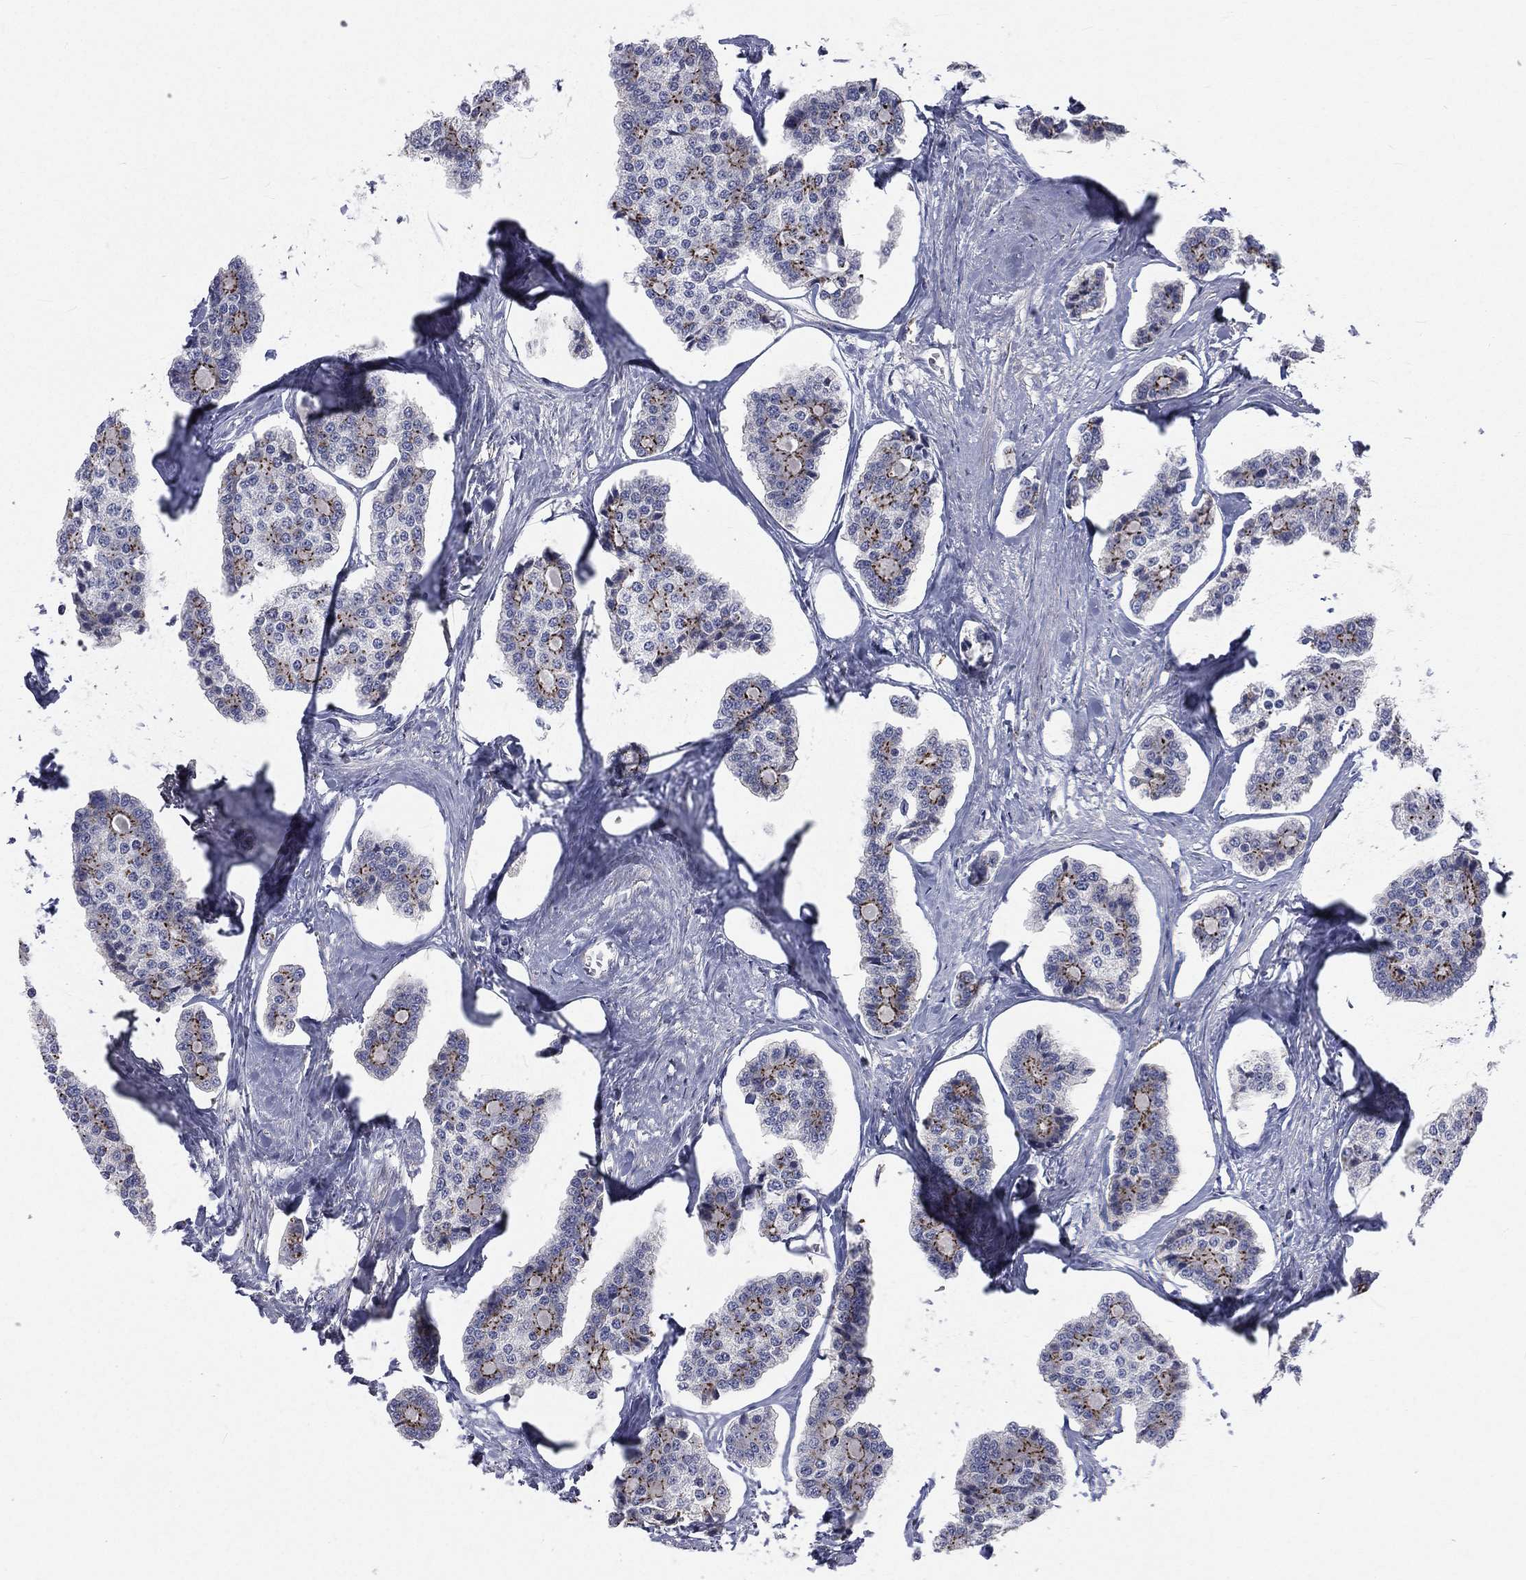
{"staining": {"intensity": "moderate", "quantity": "25%-75%", "location": "cytoplasmic/membranous"}, "tissue": "carcinoid", "cell_type": "Tumor cells", "image_type": "cancer", "snomed": [{"axis": "morphology", "description": "Carcinoid, malignant, NOS"}, {"axis": "topography", "description": "Small intestine"}], "caption": "Immunohistochemistry (IHC) micrograph of human carcinoid stained for a protein (brown), which exhibits medium levels of moderate cytoplasmic/membranous staining in approximately 25%-75% of tumor cells.", "gene": "CROCC", "patient": {"sex": "female", "age": 65}}